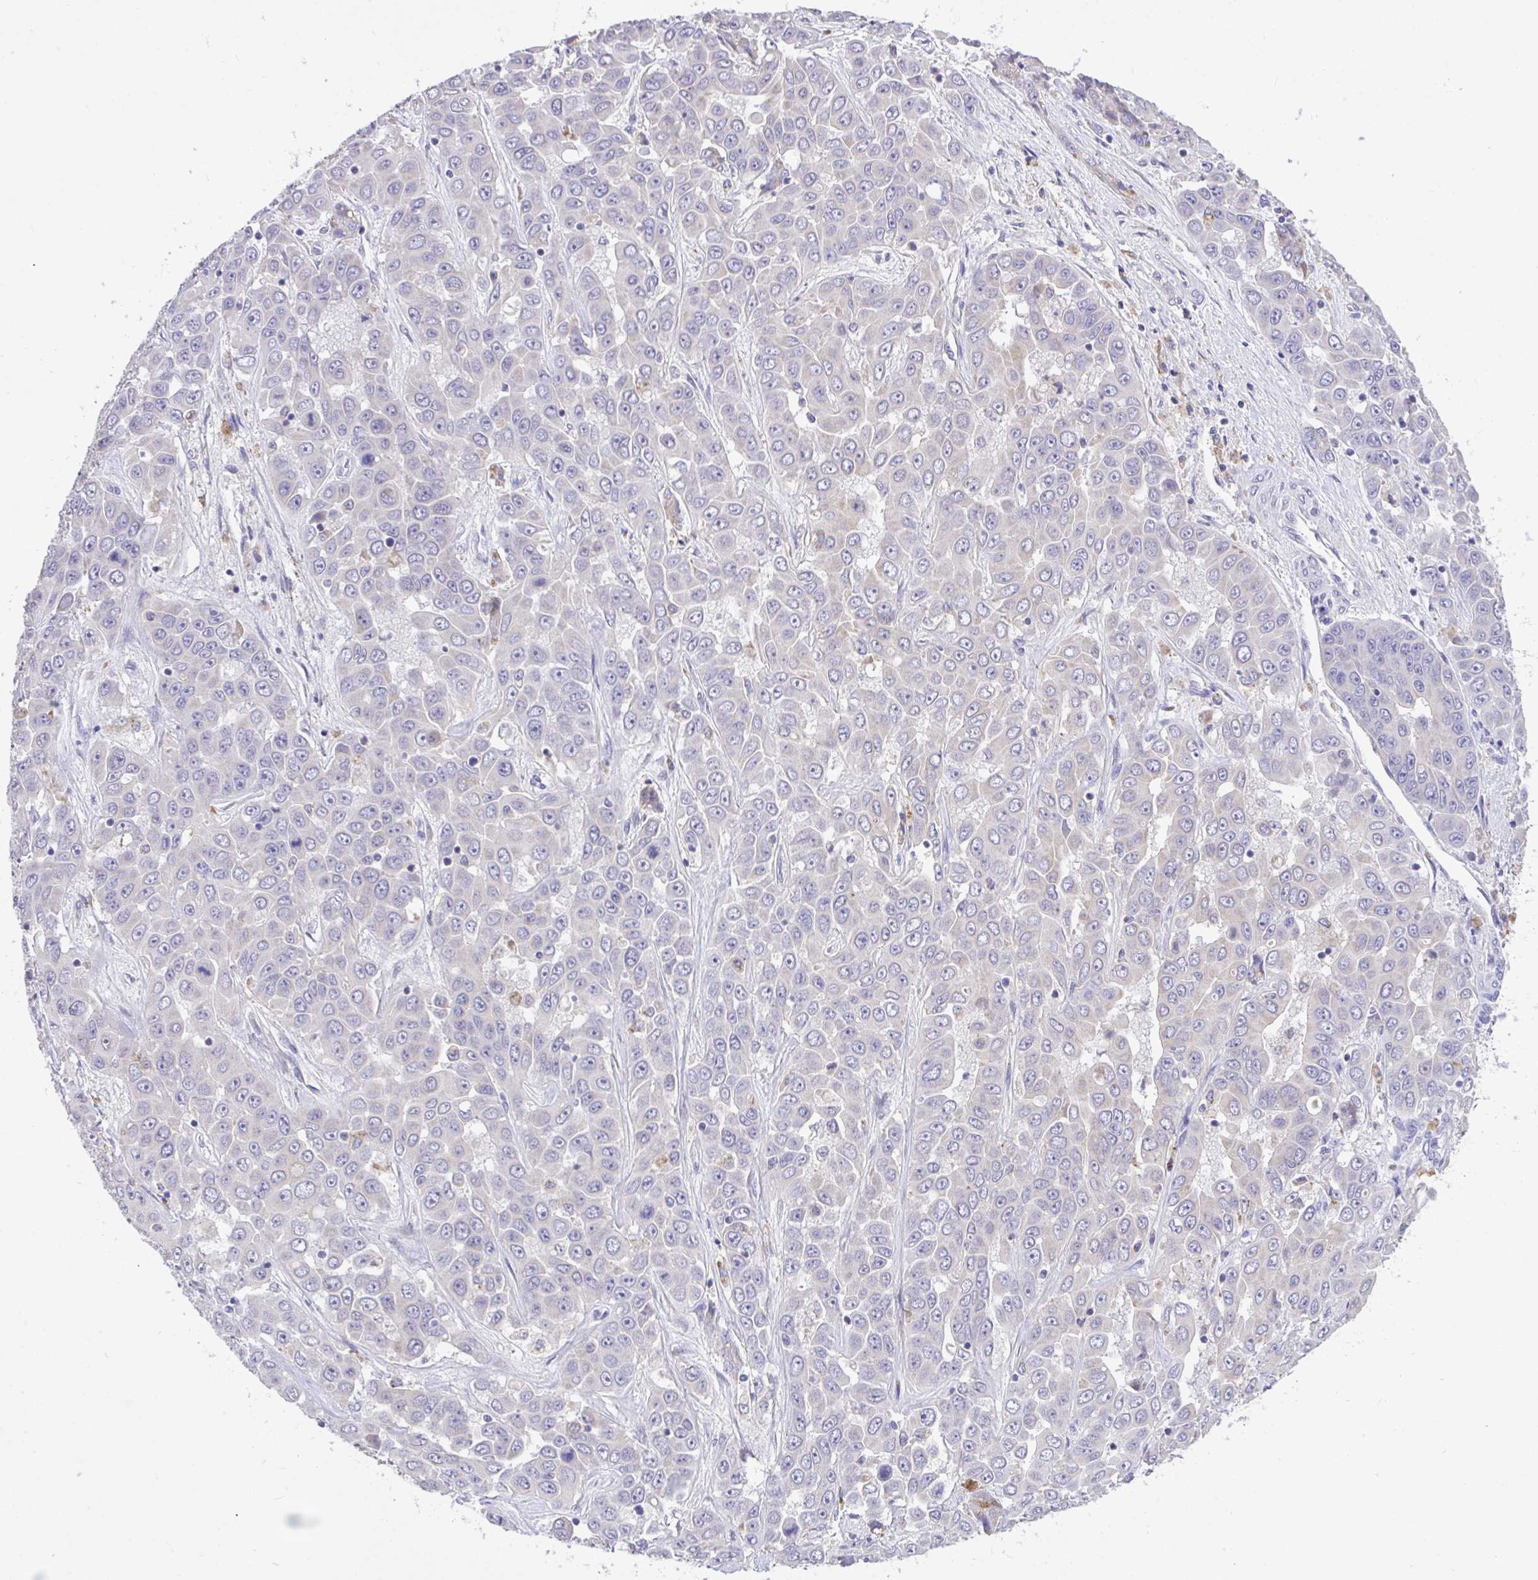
{"staining": {"intensity": "negative", "quantity": "none", "location": "none"}, "tissue": "liver cancer", "cell_type": "Tumor cells", "image_type": "cancer", "snomed": [{"axis": "morphology", "description": "Cholangiocarcinoma"}, {"axis": "topography", "description": "Liver"}], "caption": "Liver cancer (cholangiocarcinoma) was stained to show a protein in brown. There is no significant expression in tumor cells. (Immunohistochemistry (ihc), brightfield microscopy, high magnification).", "gene": "MPC2", "patient": {"sex": "female", "age": 52}}